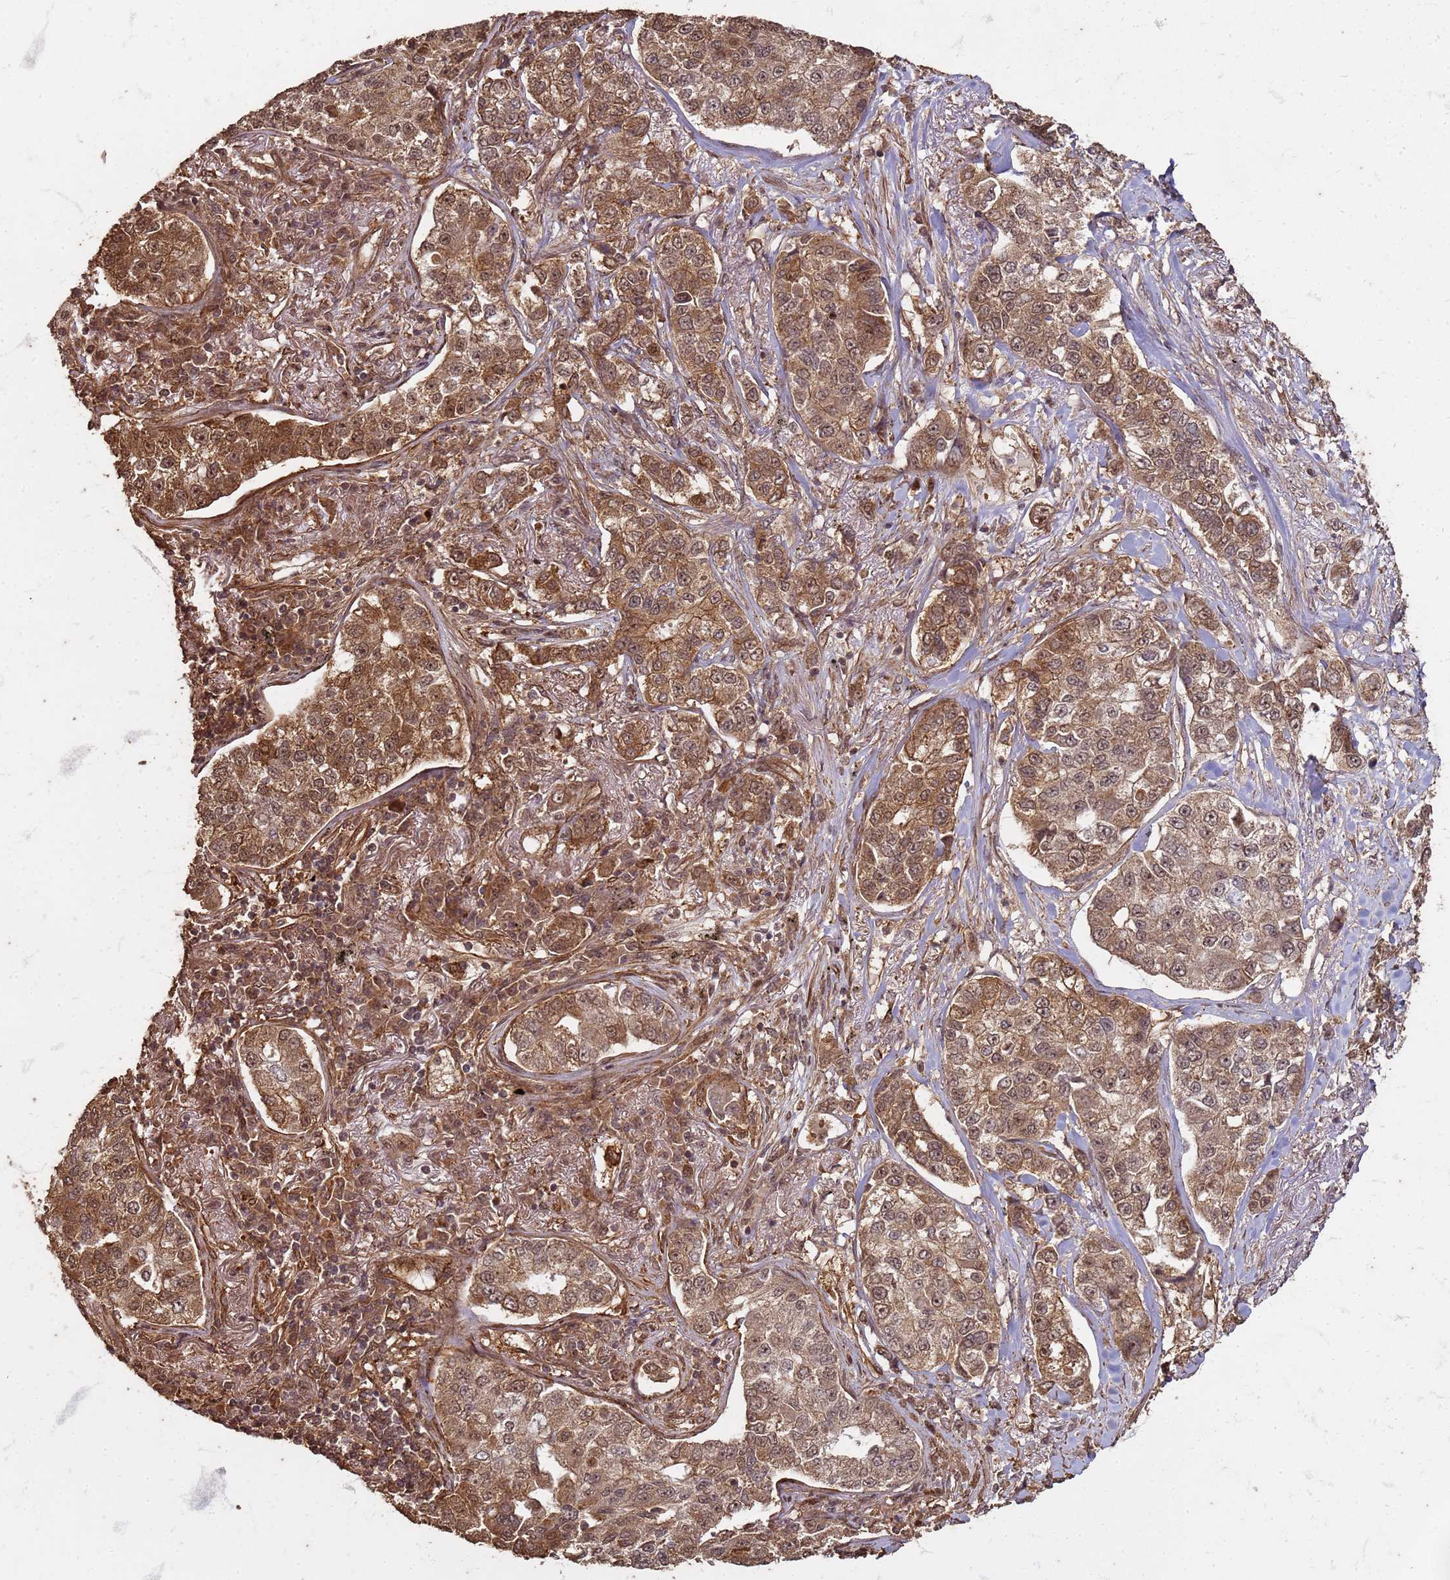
{"staining": {"intensity": "moderate", "quantity": ">75%", "location": "cytoplasmic/membranous,nuclear"}, "tissue": "lung cancer", "cell_type": "Tumor cells", "image_type": "cancer", "snomed": [{"axis": "morphology", "description": "Adenocarcinoma, NOS"}, {"axis": "topography", "description": "Lung"}], "caption": "Lung cancer stained for a protein reveals moderate cytoplasmic/membranous and nuclear positivity in tumor cells. The protein of interest is shown in brown color, while the nuclei are stained blue.", "gene": "KIF26A", "patient": {"sex": "male", "age": 49}}